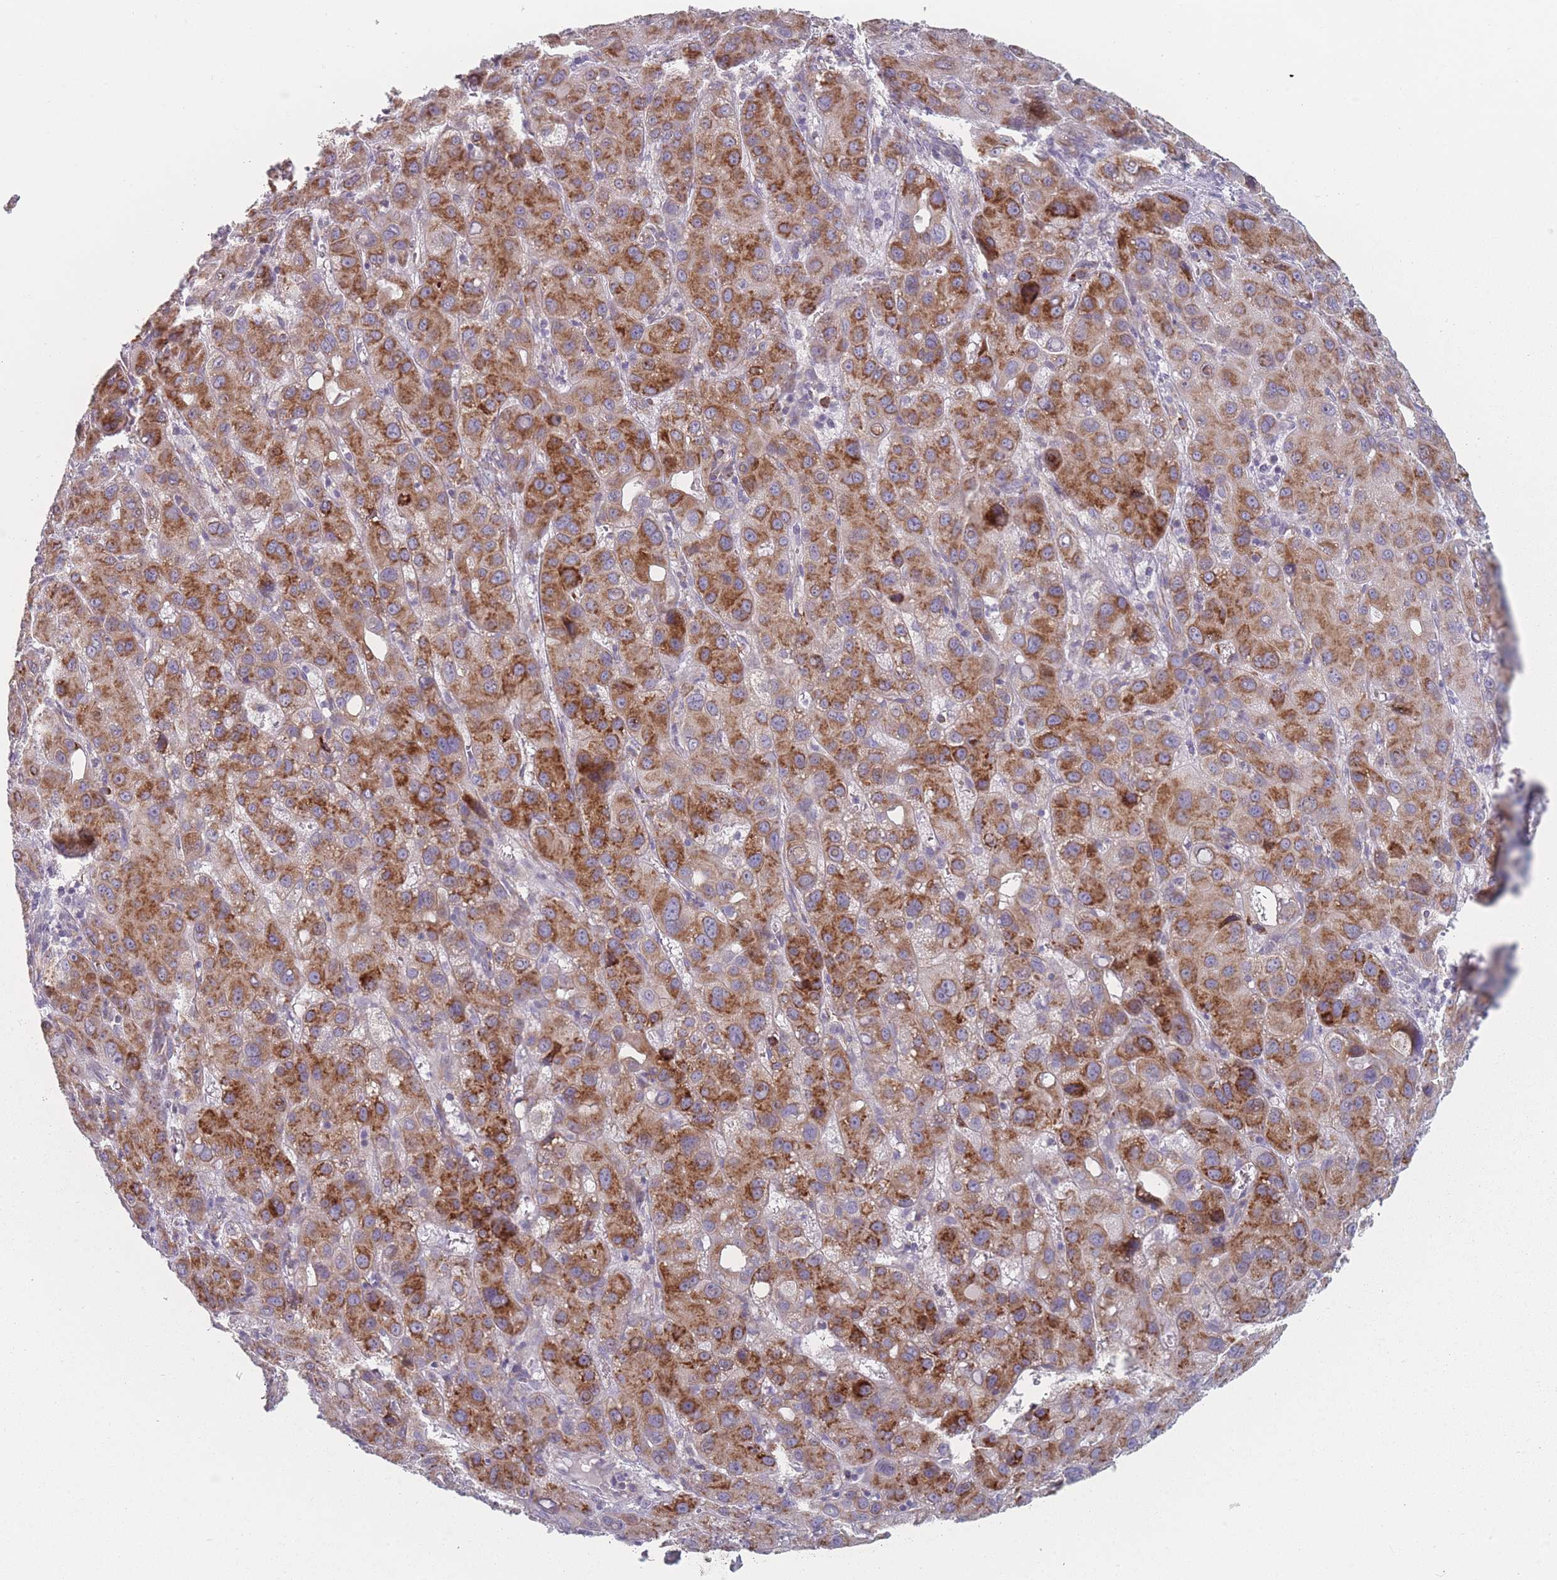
{"staining": {"intensity": "moderate", "quantity": ">75%", "location": "cytoplasmic/membranous"}, "tissue": "liver cancer", "cell_type": "Tumor cells", "image_type": "cancer", "snomed": [{"axis": "morphology", "description": "Carcinoma, Hepatocellular, NOS"}, {"axis": "topography", "description": "Liver"}], "caption": "Liver cancer was stained to show a protein in brown. There is medium levels of moderate cytoplasmic/membranous positivity in about >75% of tumor cells. The staining was performed using DAB (3,3'-diaminobenzidine) to visualize the protein expression in brown, while the nuclei were stained in blue with hematoxylin (Magnification: 20x).", "gene": "CACNG5", "patient": {"sex": "male", "age": 55}}